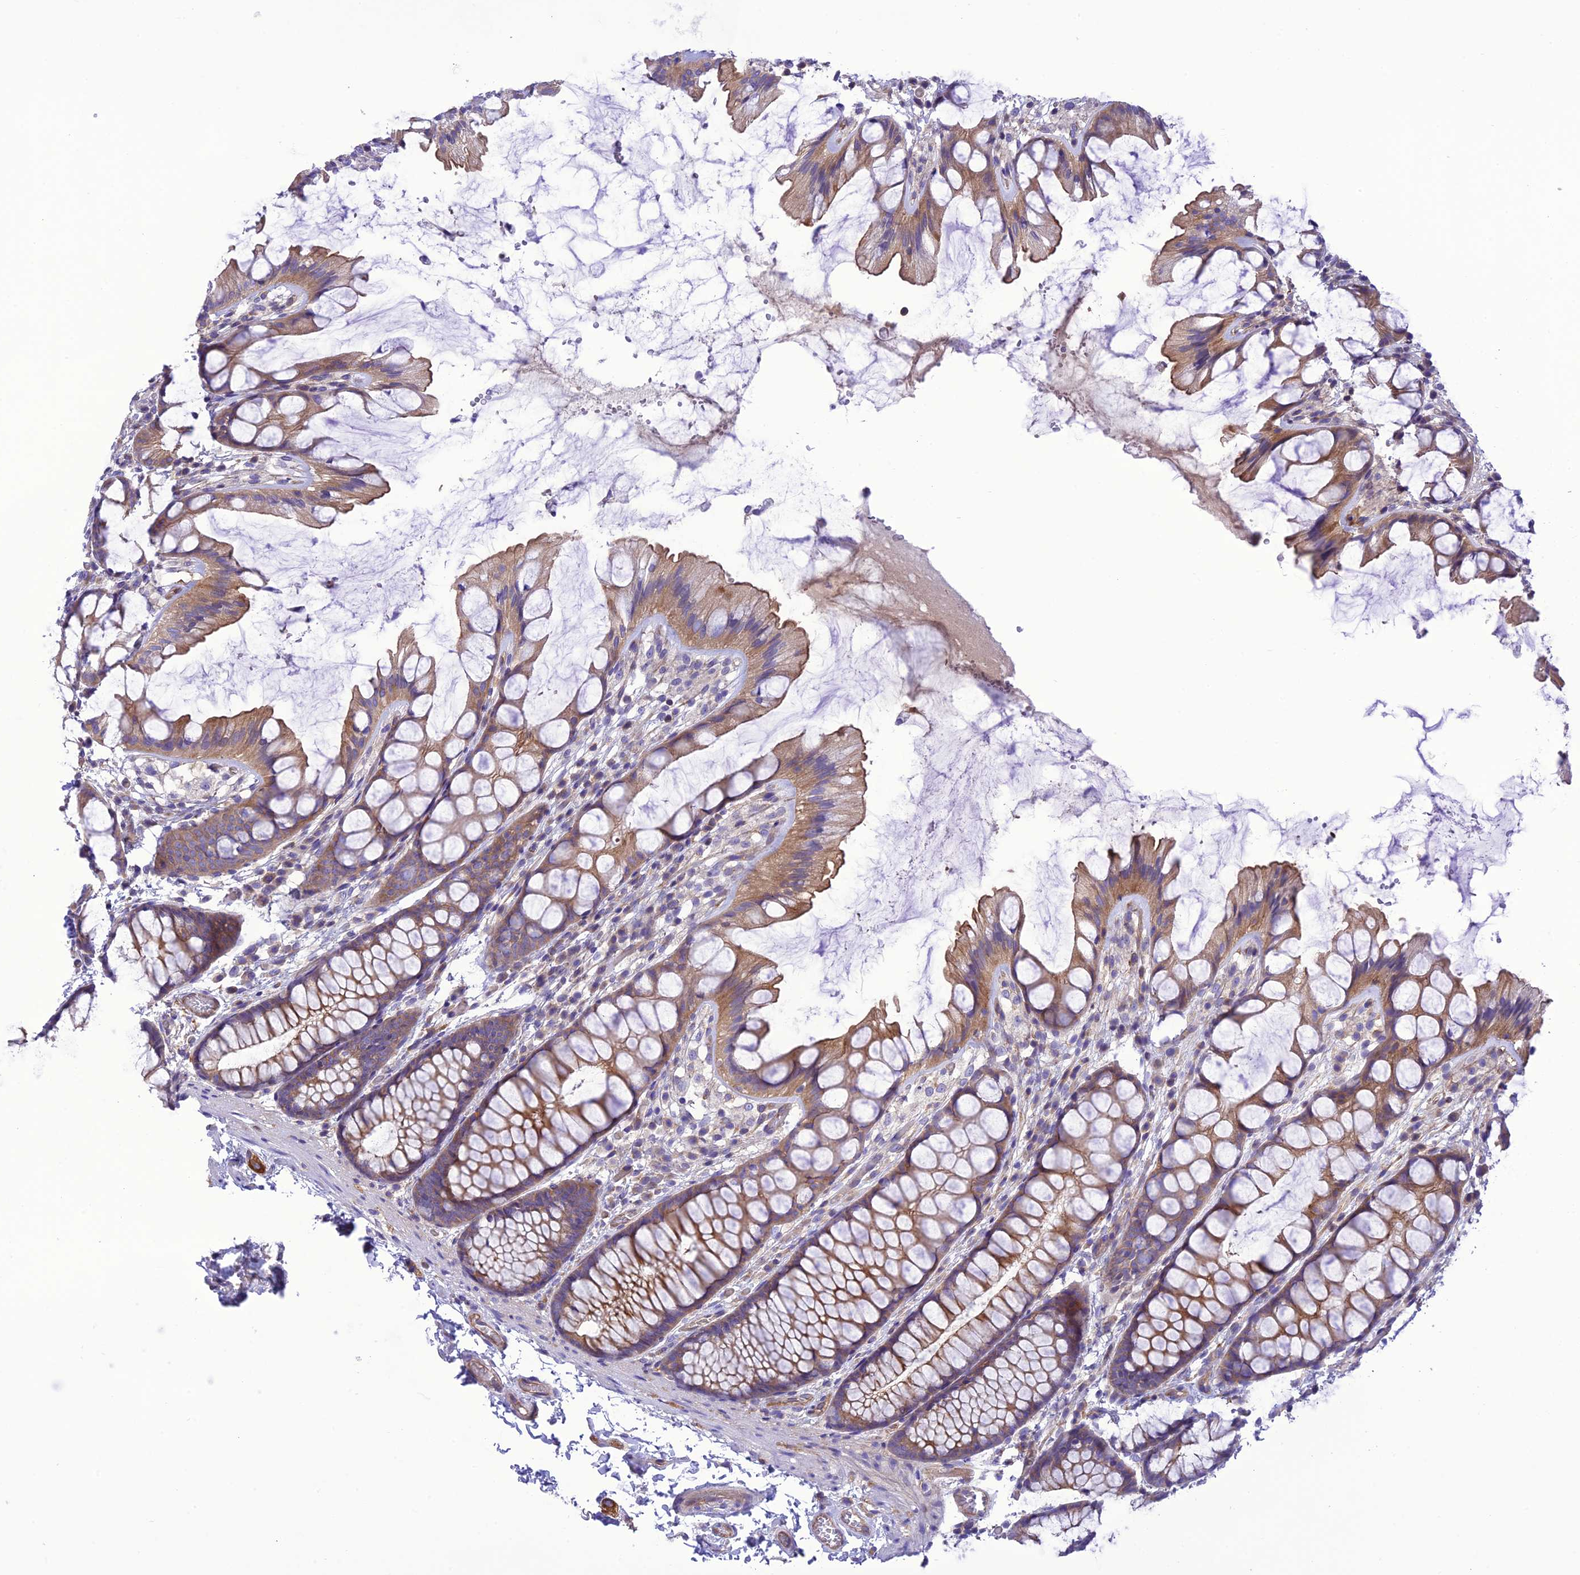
{"staining": {"intensity": "weak", "quantity": ">75%", "location": "cytoplasmic/membranous"}, "tissue": "colon", "cell_type": "Endothelial cells", "image_type": "normal", "snomed": [{"axis": "morphology", "description": "Normal tissue, NOS"}, {"axis": "topography", "description": "Colon"}], "caption": "Protein staining of unremarkable colon demonstrates weak cytoplasmic/membranous positivity in approximately >75% of endothelial cells. (IHC, brightfield microscopy, high magnification).", "gene": "PPFIA3", "patient": {"sex": "male", "age": 47}}